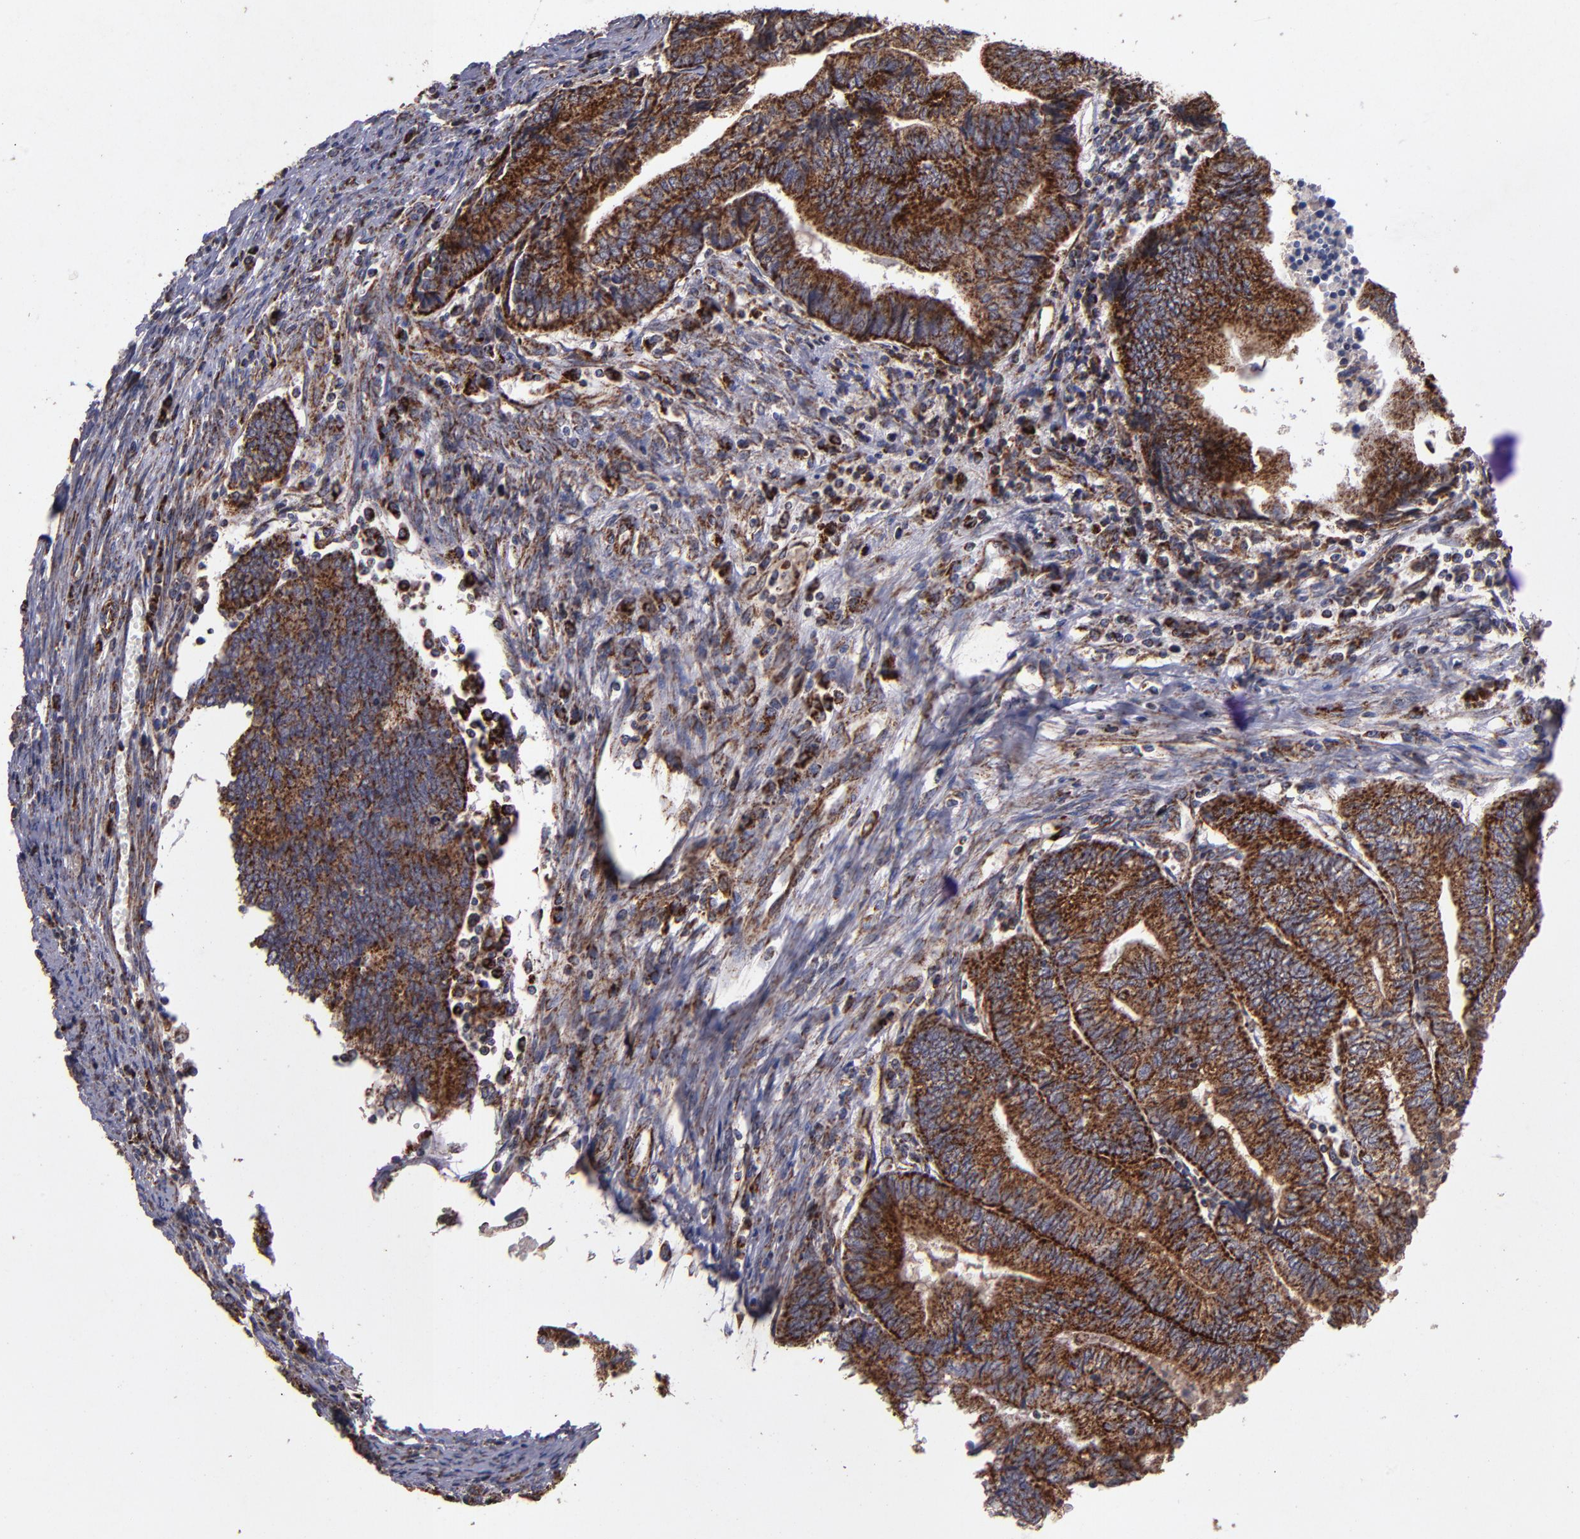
{"staining": {"intensity": "strong", "quantity": ">75%", "location": "cytoplasmic/membranous"}, "tissue": "endometrial cancer", "cell_type": "Tumor cells", "image_type": "cancer", "snomed": [{"axis": "morphology", "description": "Adenocarcinoma, NOS"}, {"axis": "topography", "description": "Uterus"}, {"axis": "topography", "description": "Endometrium"}], "caption": "Tumor cells reveal high levels of strong cytoplasmic/membranous positivity in about >75% of cells in human endometrial cancer.", "gene": "TIMM9", "patient": {"sex": "female", "age": 70}}